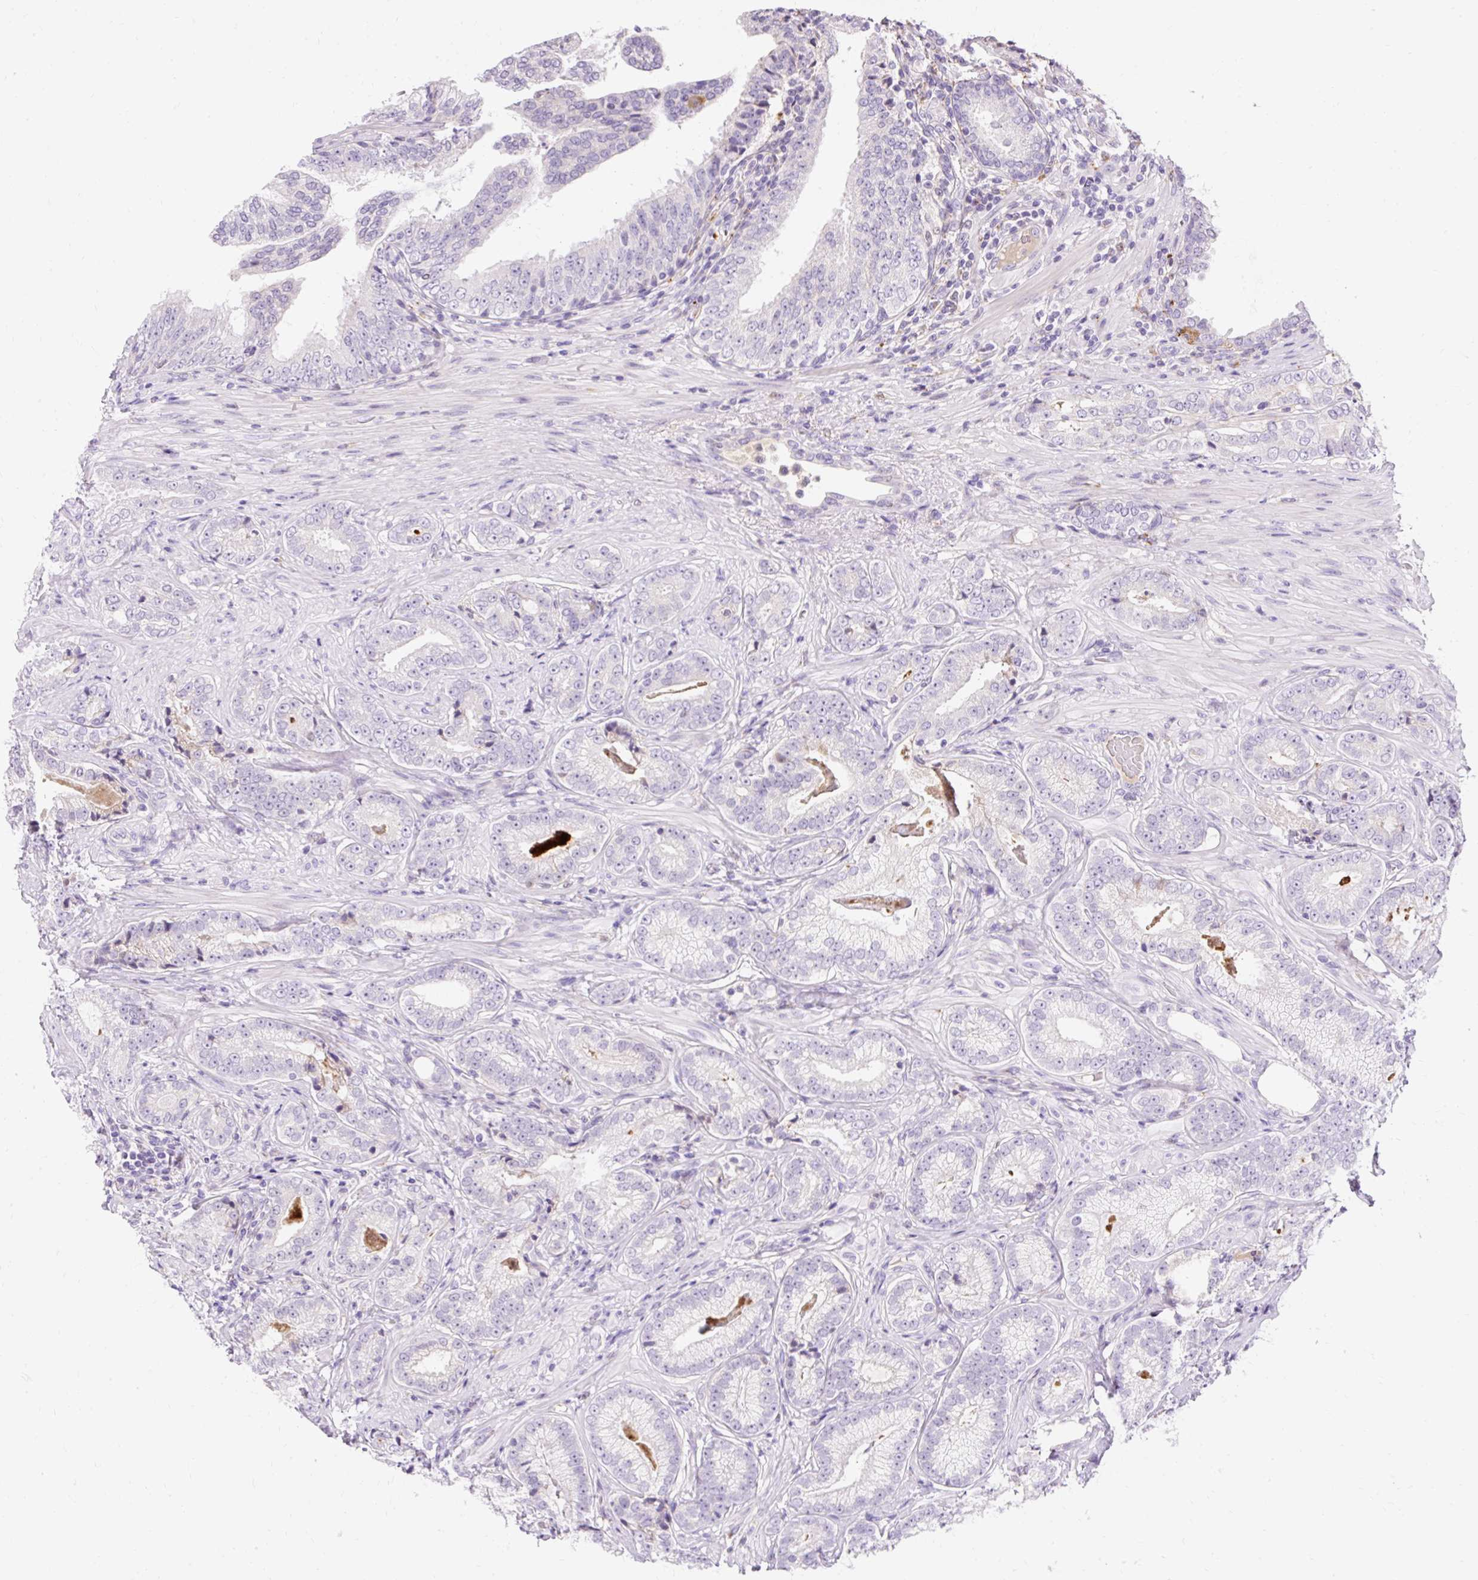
{"staining": {"intensity": "negative", "quantity": "none", "location": "none"}, "tissue": "prostate cancer", "cell_type": "Tumor cells", "image_type": "cancer", "snomed": [{"axis": "morphology", "description": "Adenocarcinoma, Low grade"}, {"axis": "topography", "description": "Prostate"}], "caption": "There is no significant positivity in tumor cells of adenocarcinoma (low-grade) (prostate). (DAB immunohistochemistry, high magnification).", "gene": "TMEM150C", "patient": {"sex": "male", "age": 61}}